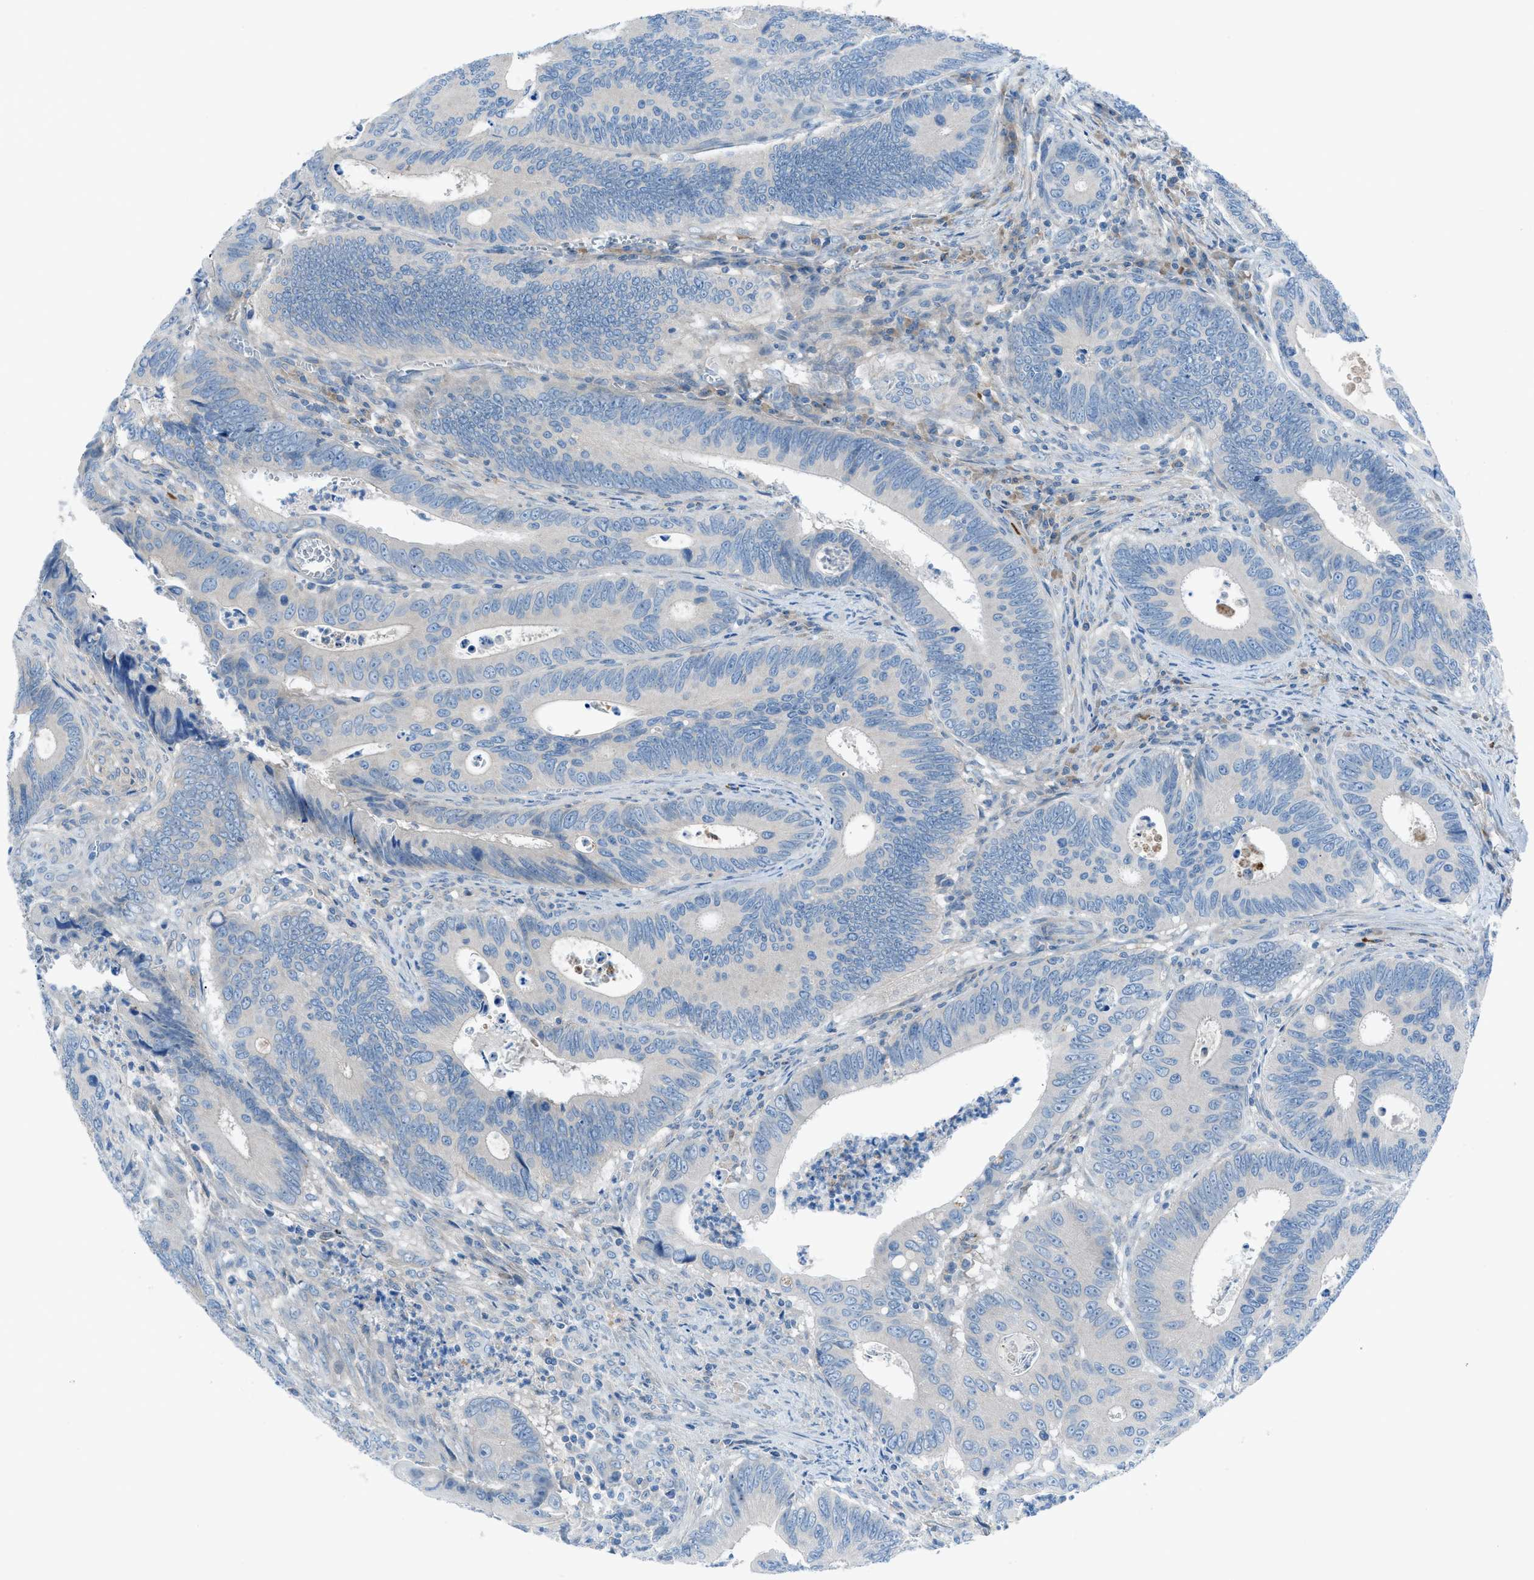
{"staining": {"intensity": "negative", "quantity": "none", "location": "none"}, "tissue": "colorectal cancer", "cell_type": "Tumor cells", "image_type": "cancer", "snomed": [{"axis": "morphology", "description": "Inflammation, NOS"}, {"axis": "morphology", "description": "Adenocarcinoma, NOS"}, {"axis": "topography", "description": "Colon"}], "caption": "The image reveals no staining of tumor cells in adenocarcinoma (colorectal). (DAB (3,3'-diaminobenzidine) IHC with hematoxylin counter stain).", "gene": "C5AR2", "patient": {"sex": "male", "age": 72}}